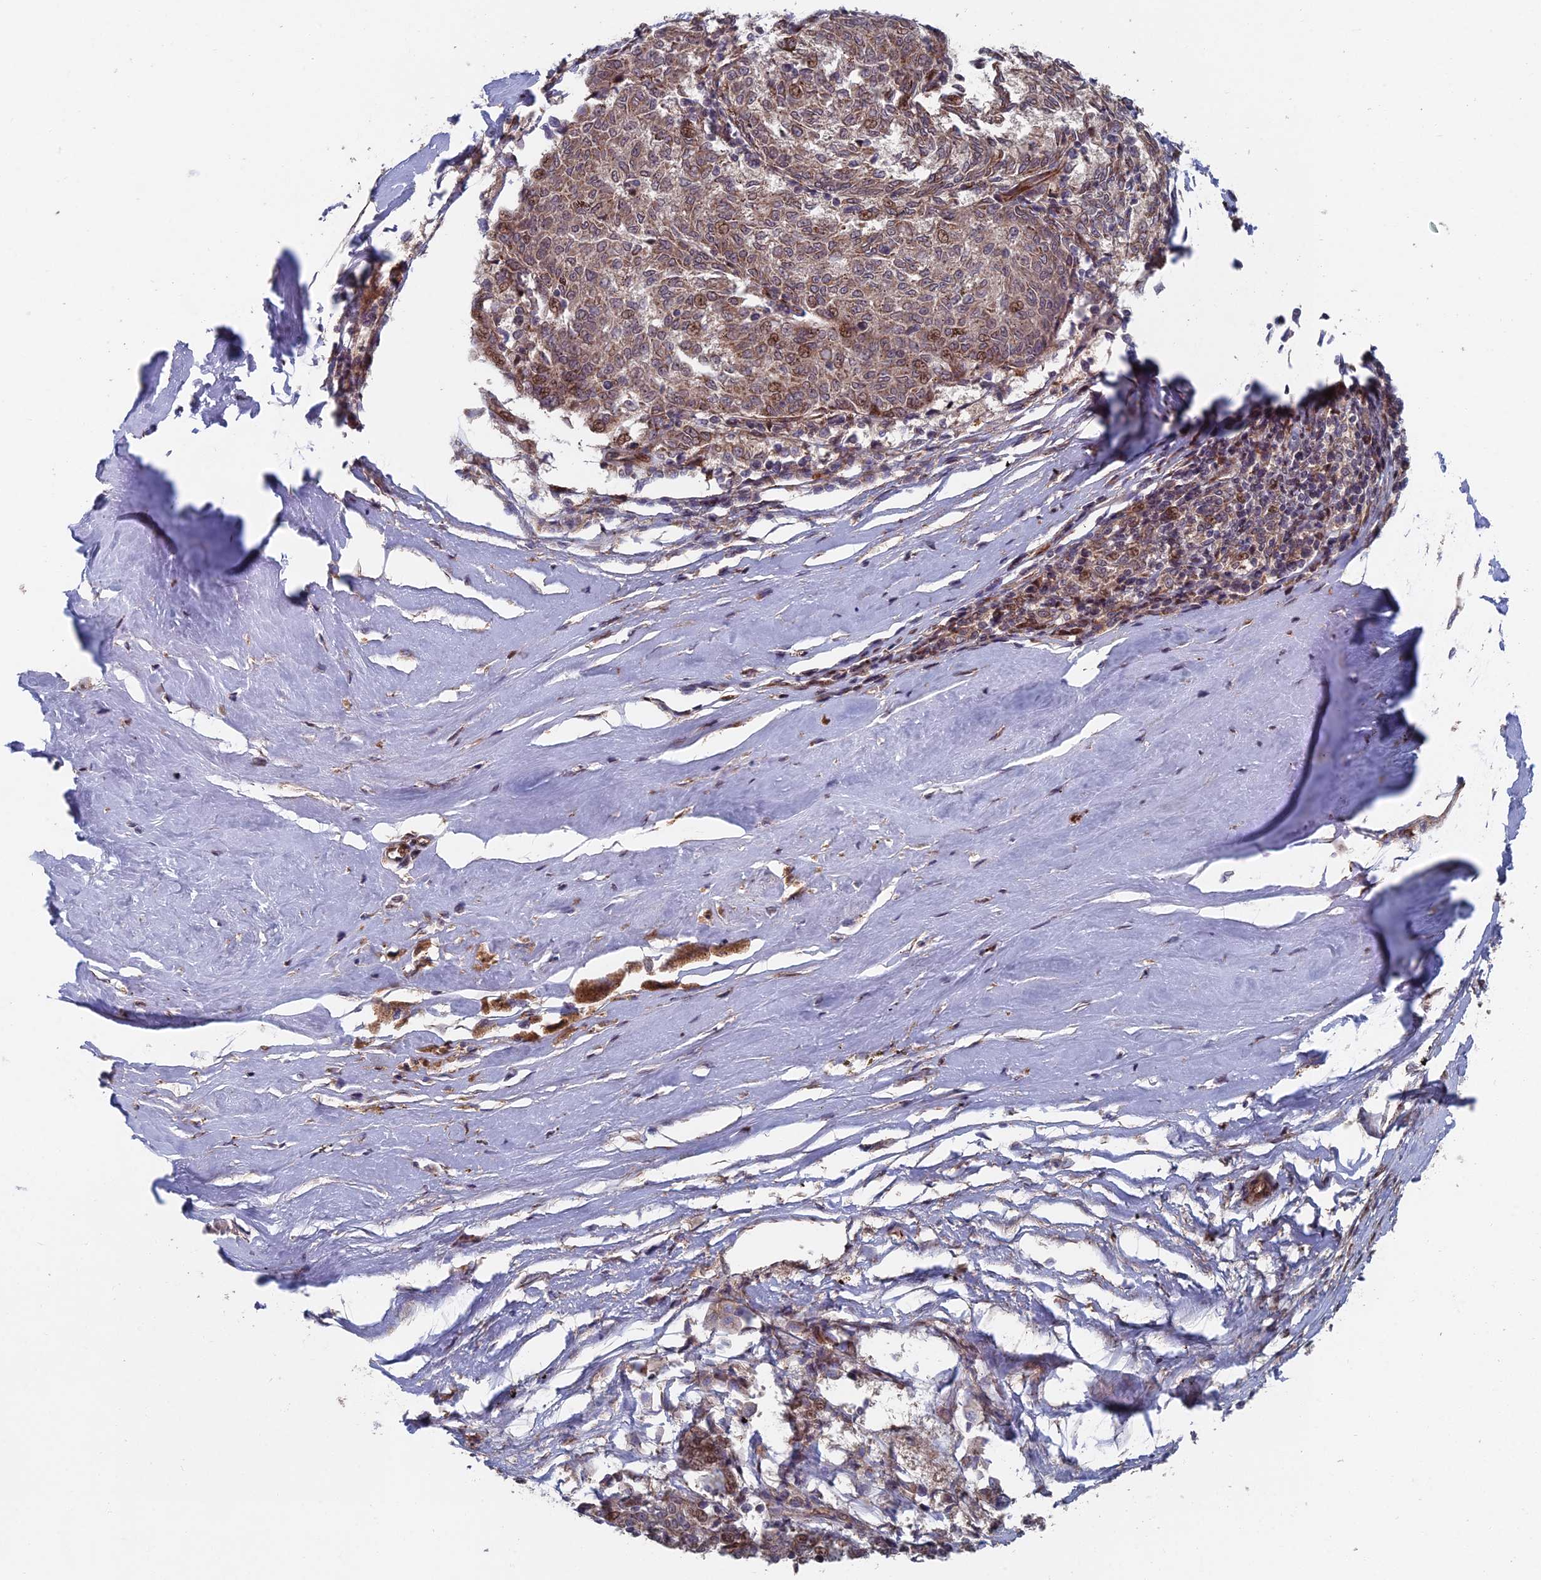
{"staining": {"intensity": "moderate", "quantity": "25%-75%", "location": "cytoplasmic/membranous,nuclear"}, "tissue": "melanoma", "cell_type": "Tumor cells", "image_type": "cancer", "snomed": [{"axis": "morphology", "description": "Malignant melanoma, NOS"}, {"axis": "topography", "description": "Skin"}], "caption": "IHC image of neoplastic tissue: human malignant melanoma stained using IHC displays medium levels of moderate protein expression localized specifically in the cytoplasmic/membranous and nuclear of tumor cells, appearing as a cytoplasmic/membranous and nuclear brown color.", "gene": "GTF2IRD1", "patient": {"sex": "female", "age": 72}}